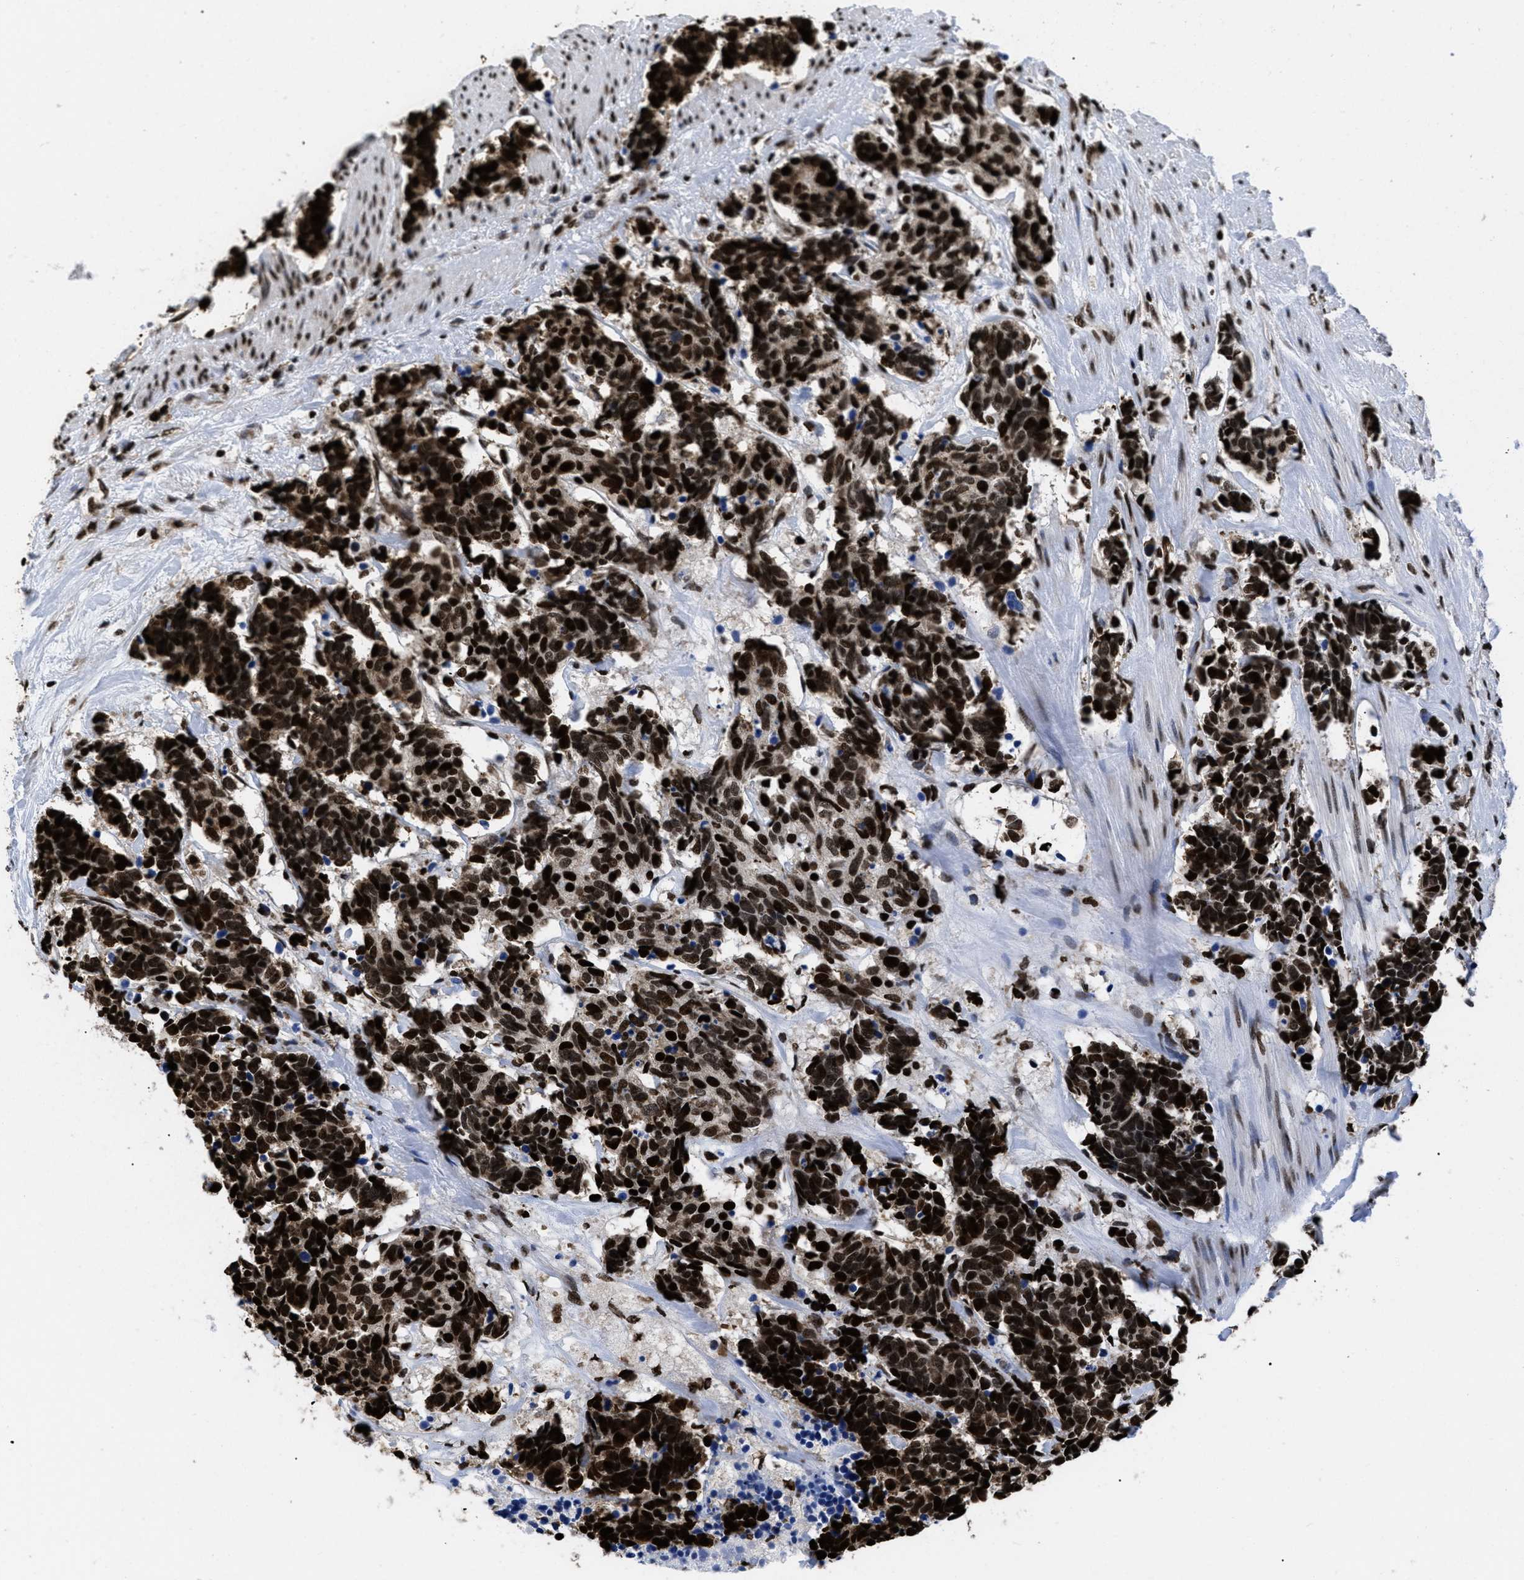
{"staining": {"intensity": "strong", "quantity": ">75%", "location": "nuclear"}, "tissue": "carcinoid", "cell_type": "Tumor cells", "image_type": "cancer", "snomed": [{"axis": "morphology", "description": "Carcinoma, NOS"}, {"axis": "morphology", "description": "Carcinoid, malignant, NOS"}, {"axis": "topography", "description": "Urinary bladder"}], "caption": "The immunohistochemical stain shows strong nuclear staining in tumor cells of carcinoma tissue.", "gene": "CALHM3", "patient": {"sex": "male", "age": 57}}